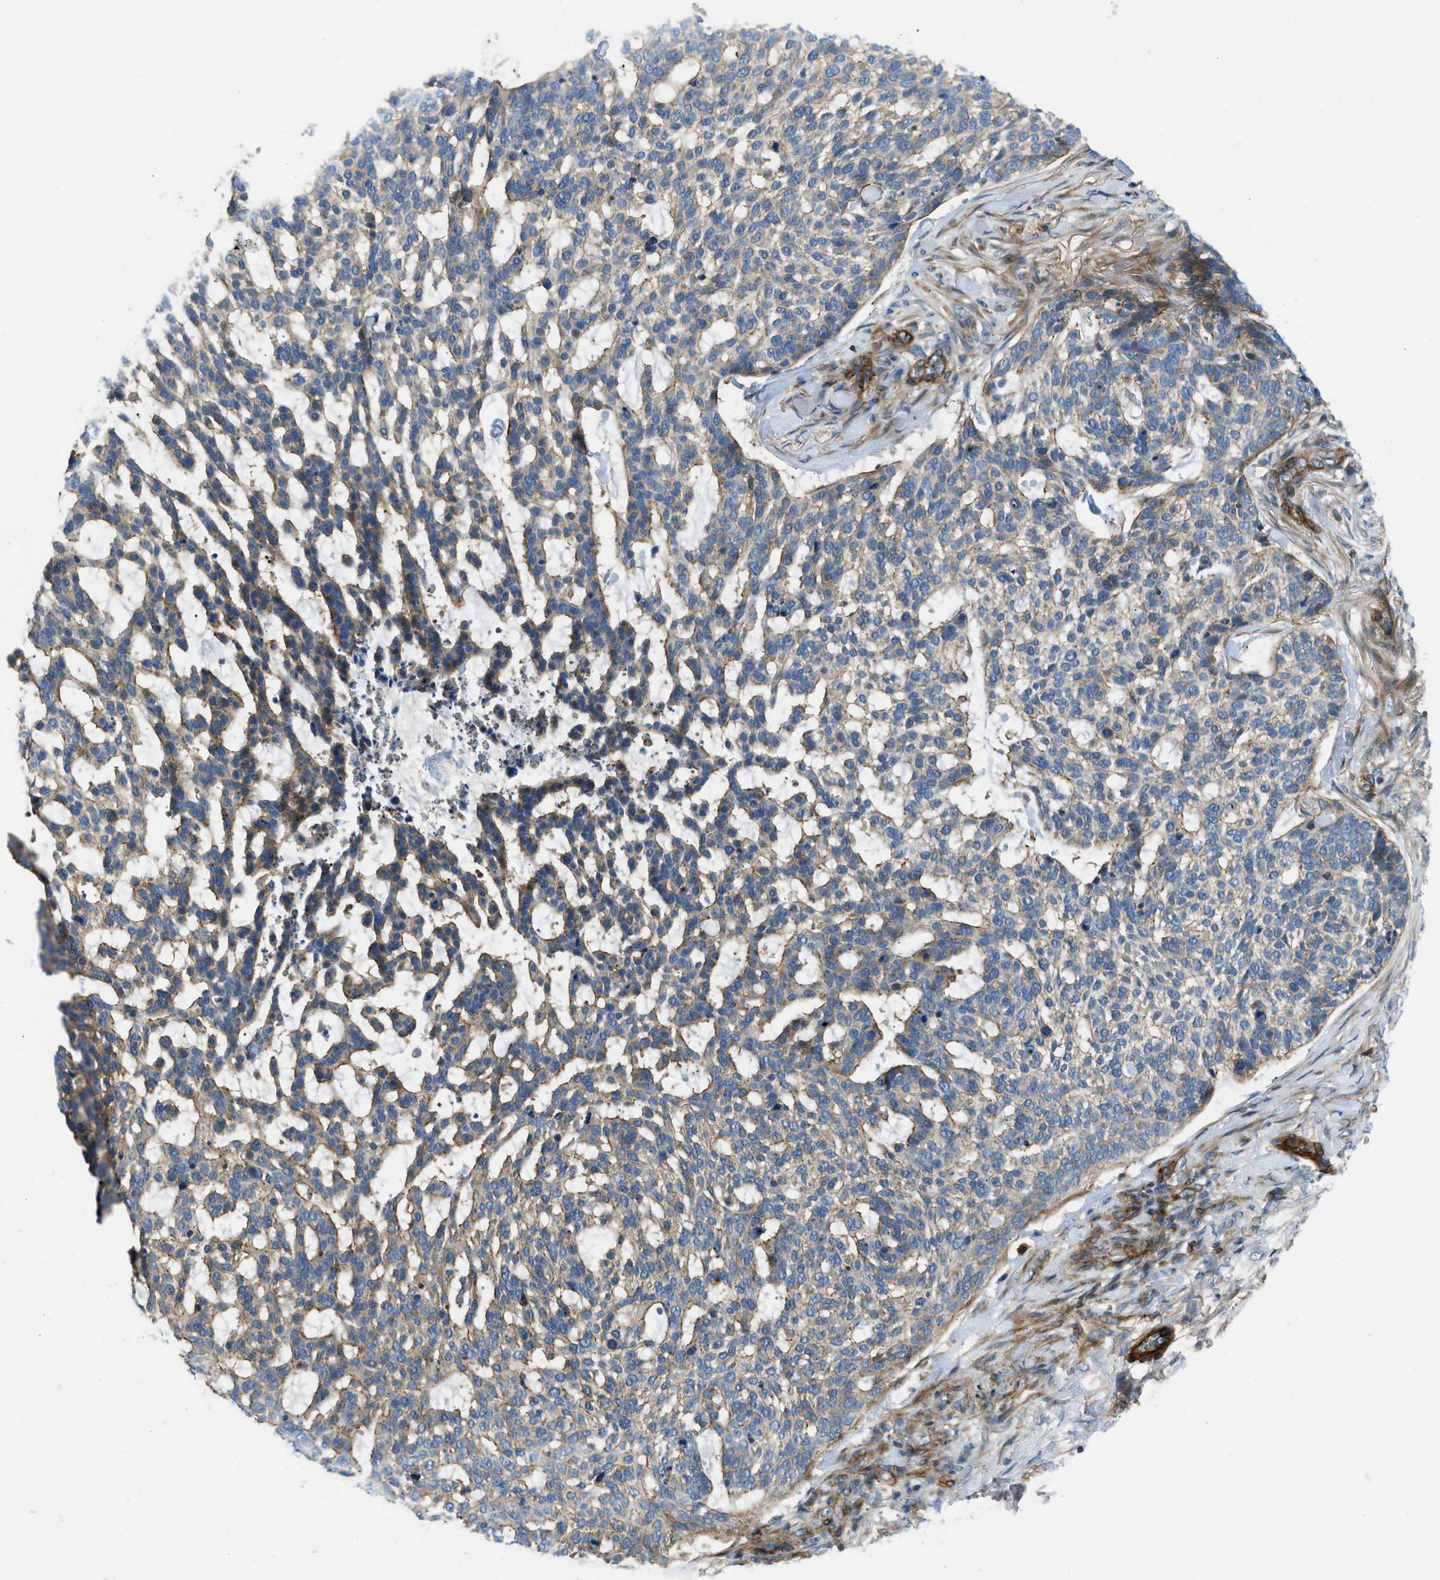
{"staining": {"intensity": "moderate", "quantity": "25%-75%", "location": "cytoplasmic/membranous"}, "tissue": "skin cancer", "cell_type": "Tumor cells", "image_type": "cancer", "snomed": [{"axis": "morphology", "description": "Basal cell carcinoma"}, {"axis": "topography", "description": "Skin"}], "caption": "Protein expression by IHC exhibits moderate cytoplasmic/membranous positivity in approximately 25%-75% of tumor cells in skin cancer (basal cell carcinoma).", "gene": "NYNRIN", "patient": {"sex": "female", "age": 64}}